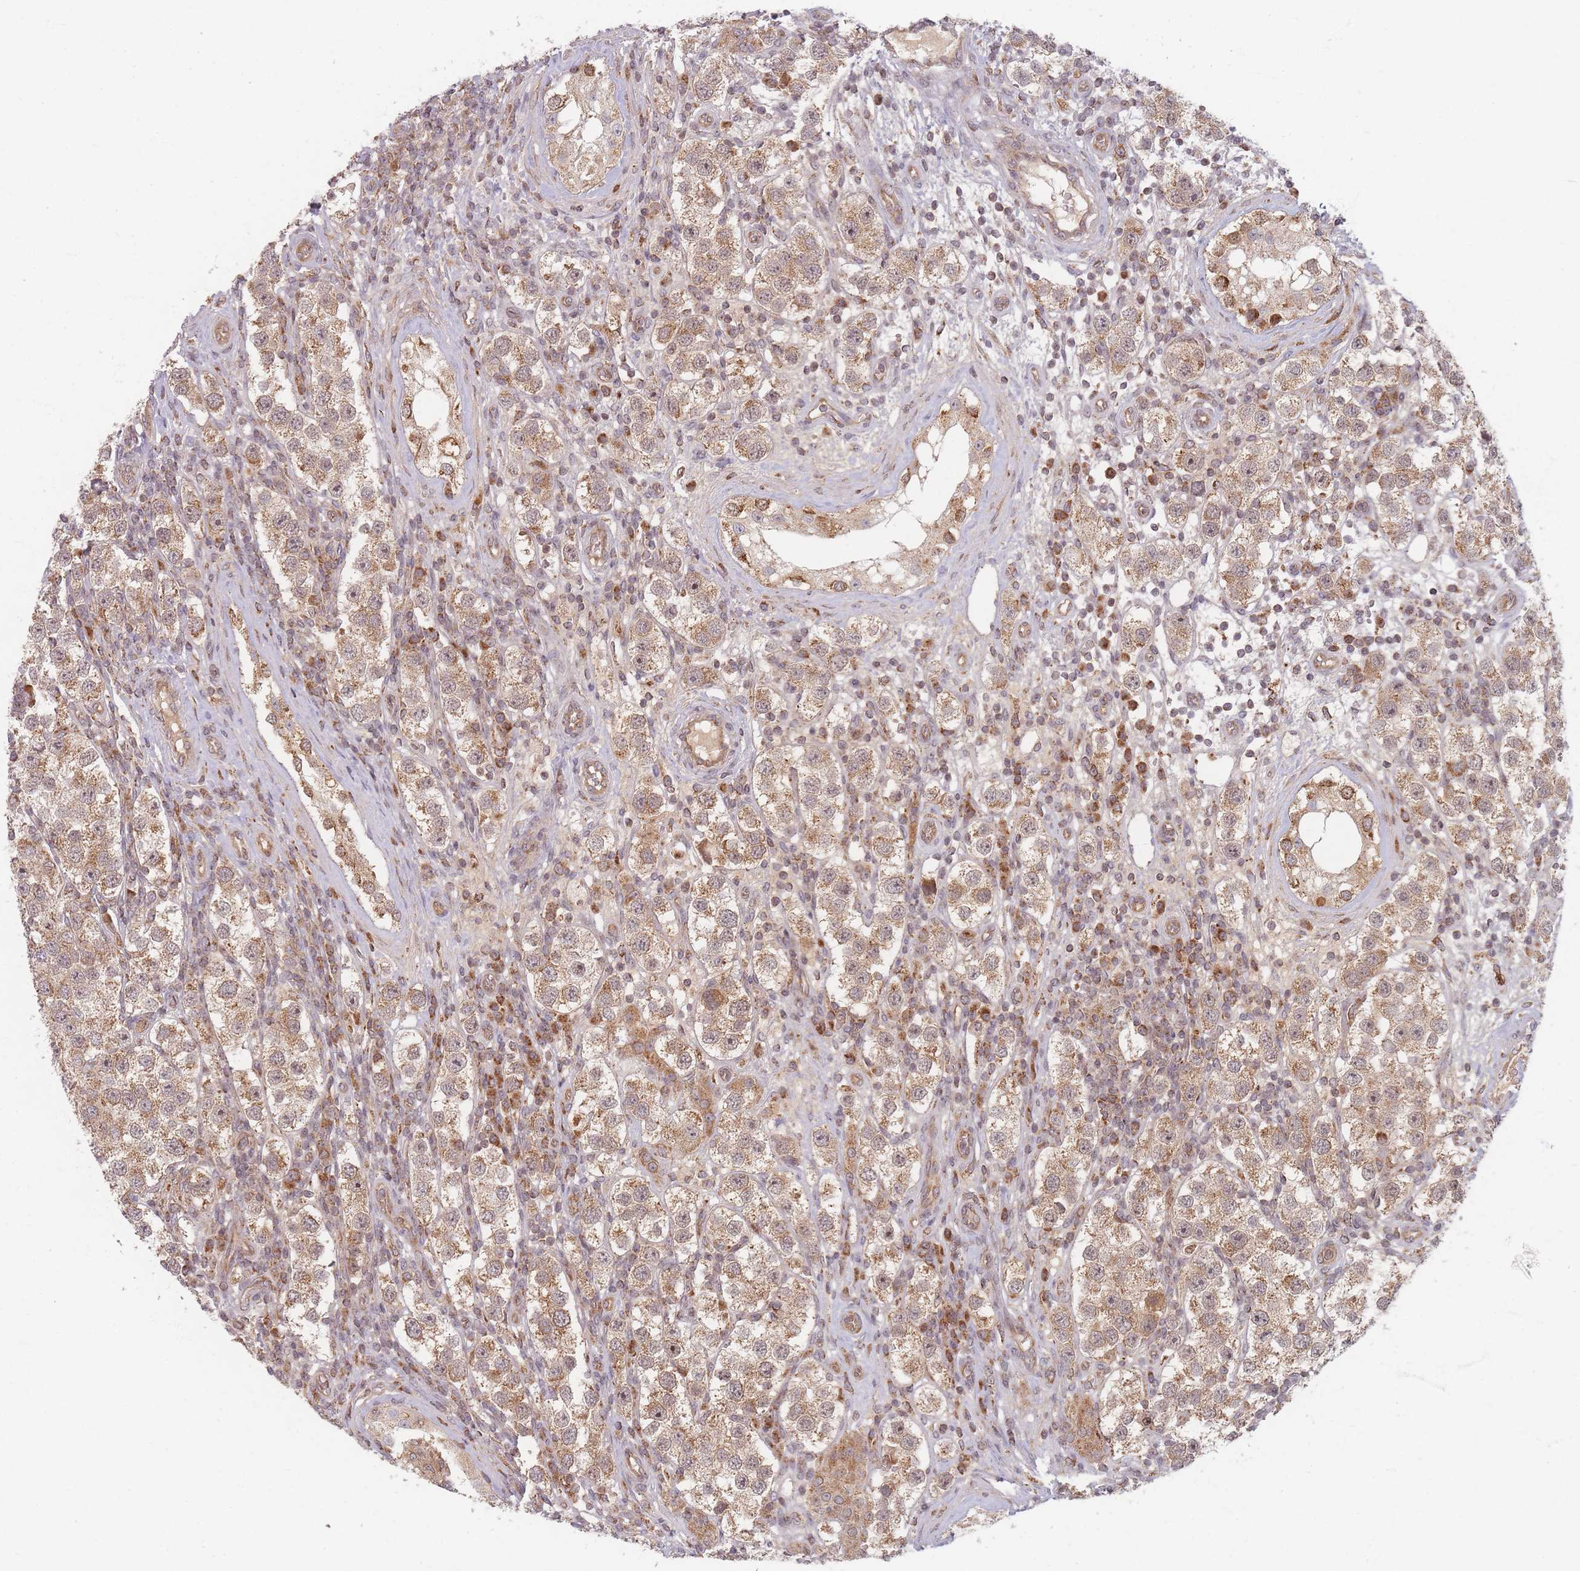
{"staining": {"intensity": "moderate", "quantity": ">75%", "location": "cytoplasmic/membranous"}, "tissue": "testis cancer", "cell_type": "Tumor cells", "image_type": "cancer", "snomed": [{"axis": "morphology", "description": "Seminoma, NOS"}, {"axis": "topography", "description": "Testis"}], "caption": "This histopathology image reveals testis cancer stained with immunohistochemistry to label a protein in brown. The cytoplasmic/membranous of tumor cells show moderate positivity for the protein. Nuclei are counter-stained blue.", "gene": "RADX", "patient": {"sex": "male", "age": 37}}